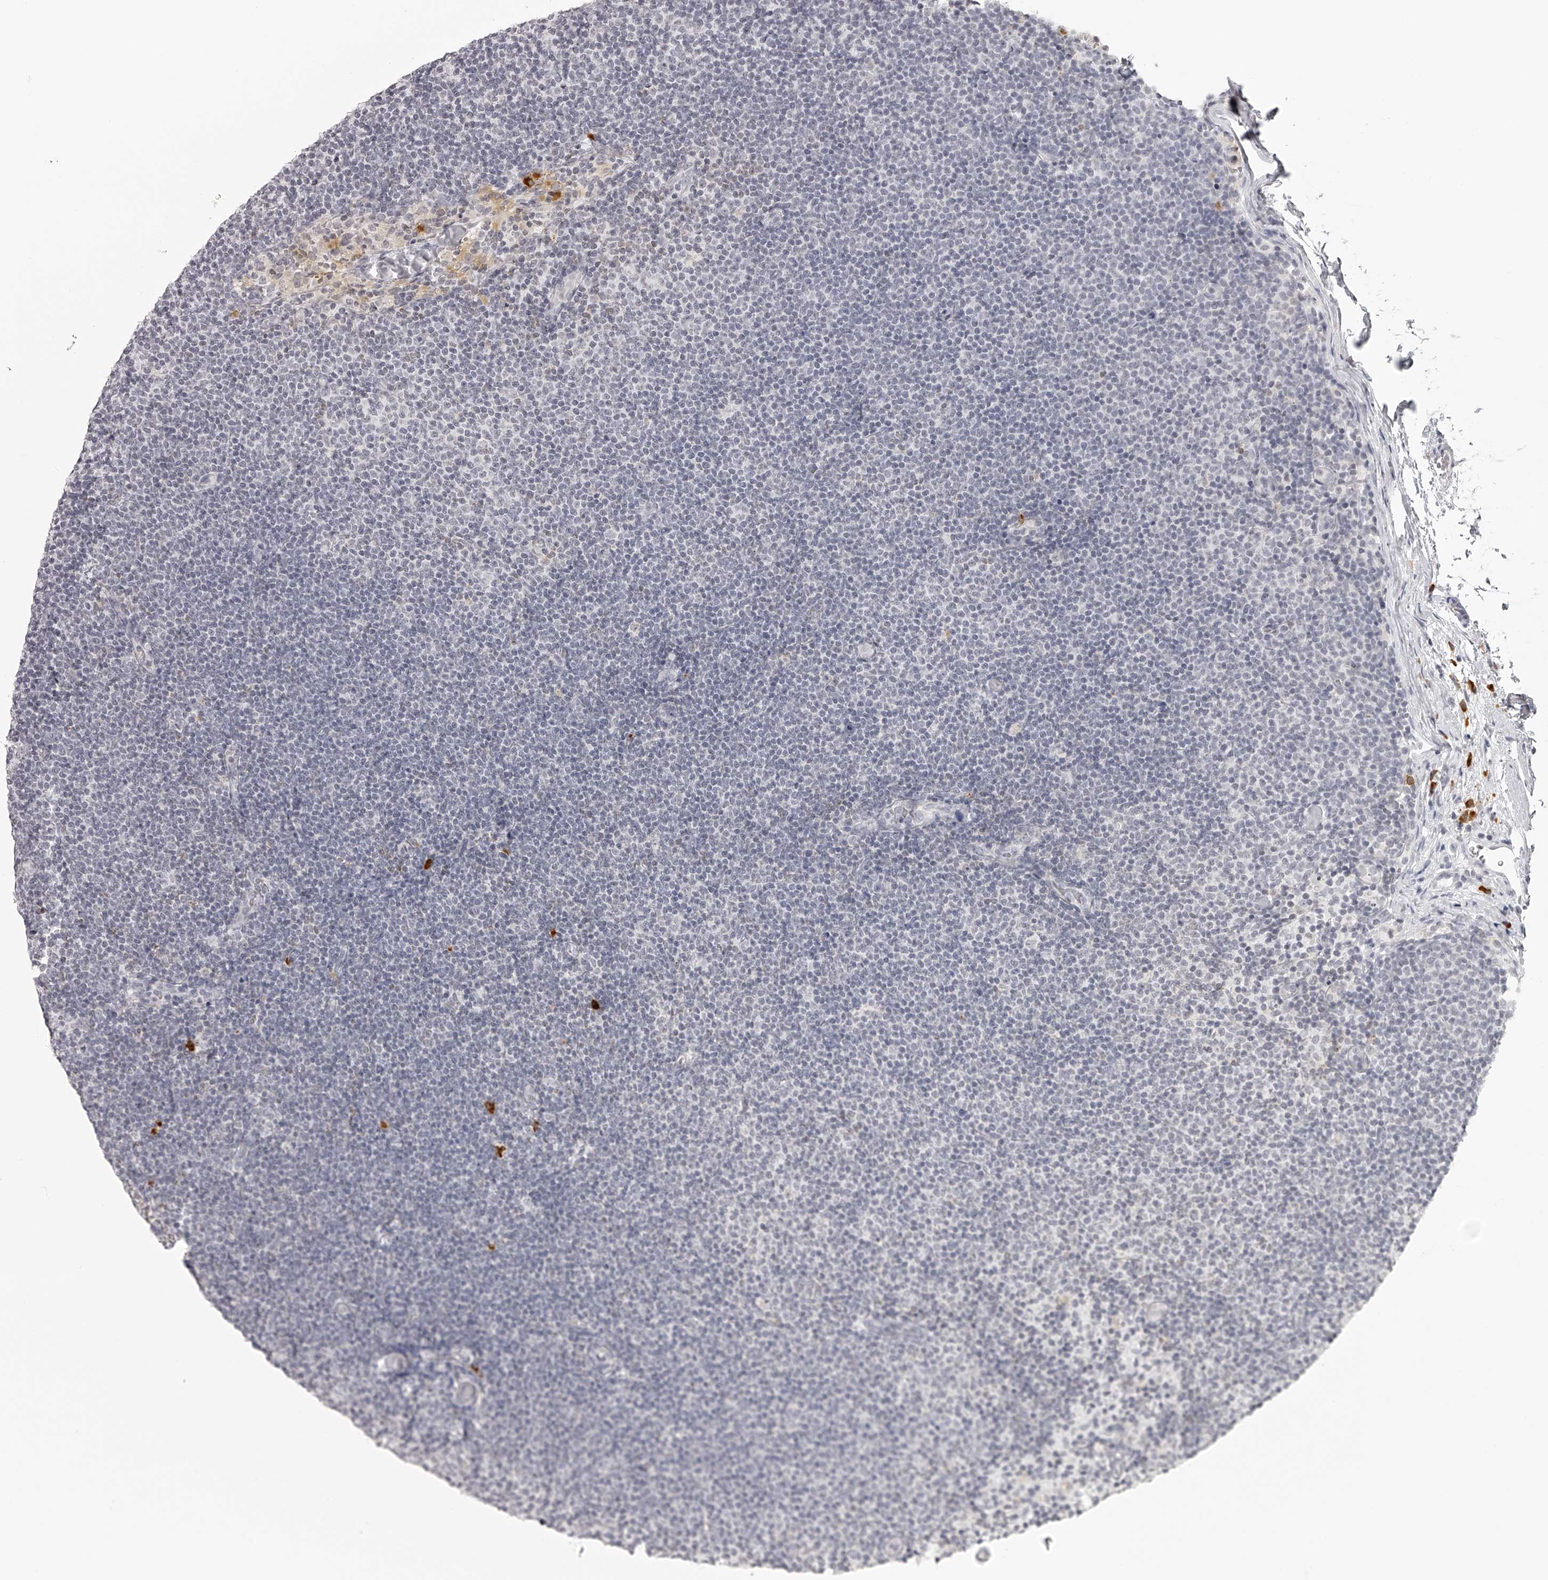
{"staining": {"intensity": "negative", "quantity": "none", "location": "none"}, "tissue": "lymphoma", "cell_type": "Tumor cells", "image_type": "cancer", "snomed": [{"axis": "morphology", "description": "Malignant lymphoma, non-Hodgkin's type, Low grade"}, {"axis": "topography", "description": "Lymph node"}], "caption": "There is no significant positivity in tumor cells of lymphoma. (DAB (3,3'-diaminobenzidine) IHC visualized using brightfield microscopy, high magnification).", "gene": "SEC11C", "patient": {"sex": "female", "age": 53}}